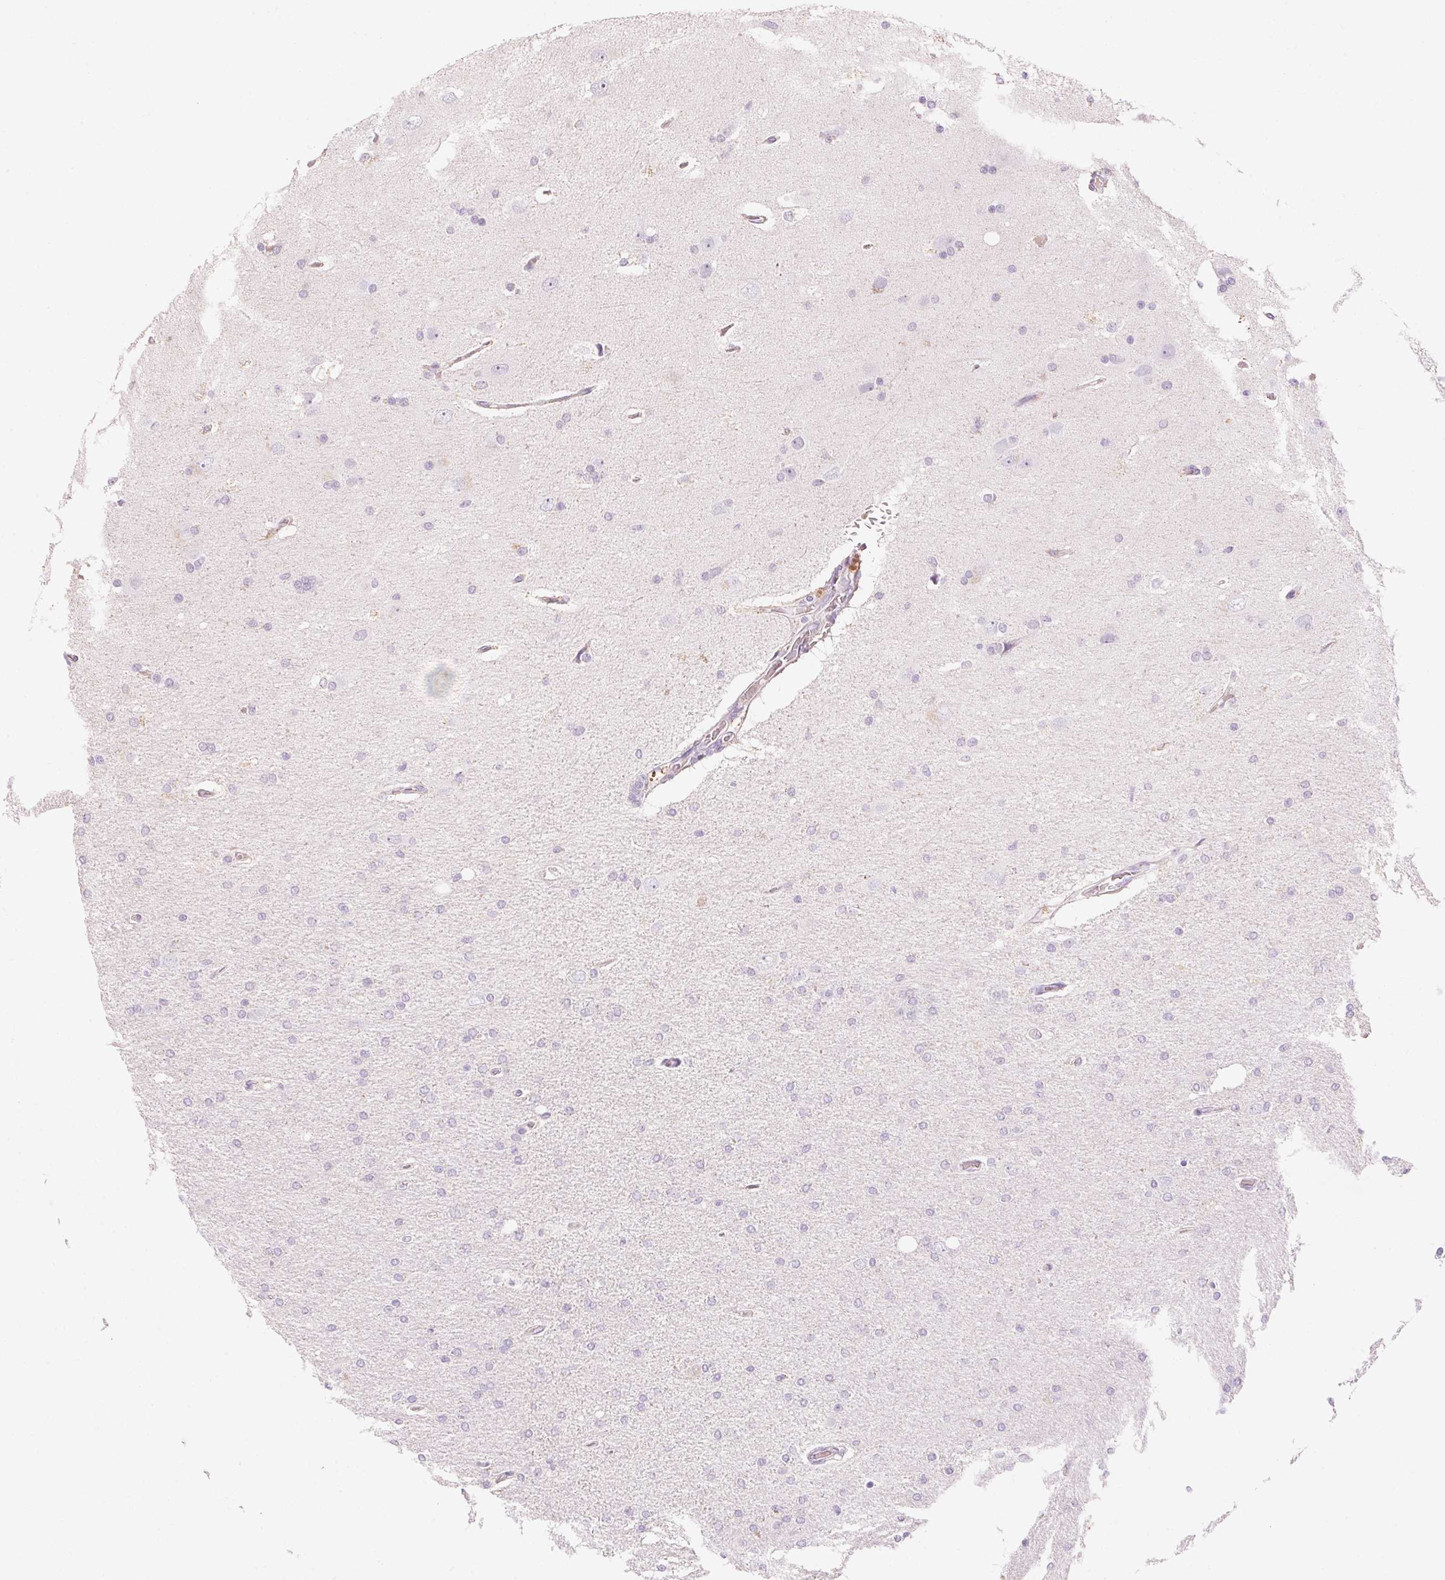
{"staining": {"intensity": "negative", "quantity": "none", "location": "none"}, "tissue": "glioma", "cell_type": "Tumor cells", "image_type": "cancer", "snomed": [{"axis": "morphology", "description": "Glioma, malignant, High grade"}, {"axis": "topography", "description": "Cerebral cortex"}], "caption": "Tumor cells are negative for protein expression in human malignant glioma (high-grade). (DAB (3,3'-diaminobenzidine) immunohistochemistry visualized using brightfield microscopy, high magnification).", "gene": "HSD17B2", "patient": {"sex": "male", "age": 70}}